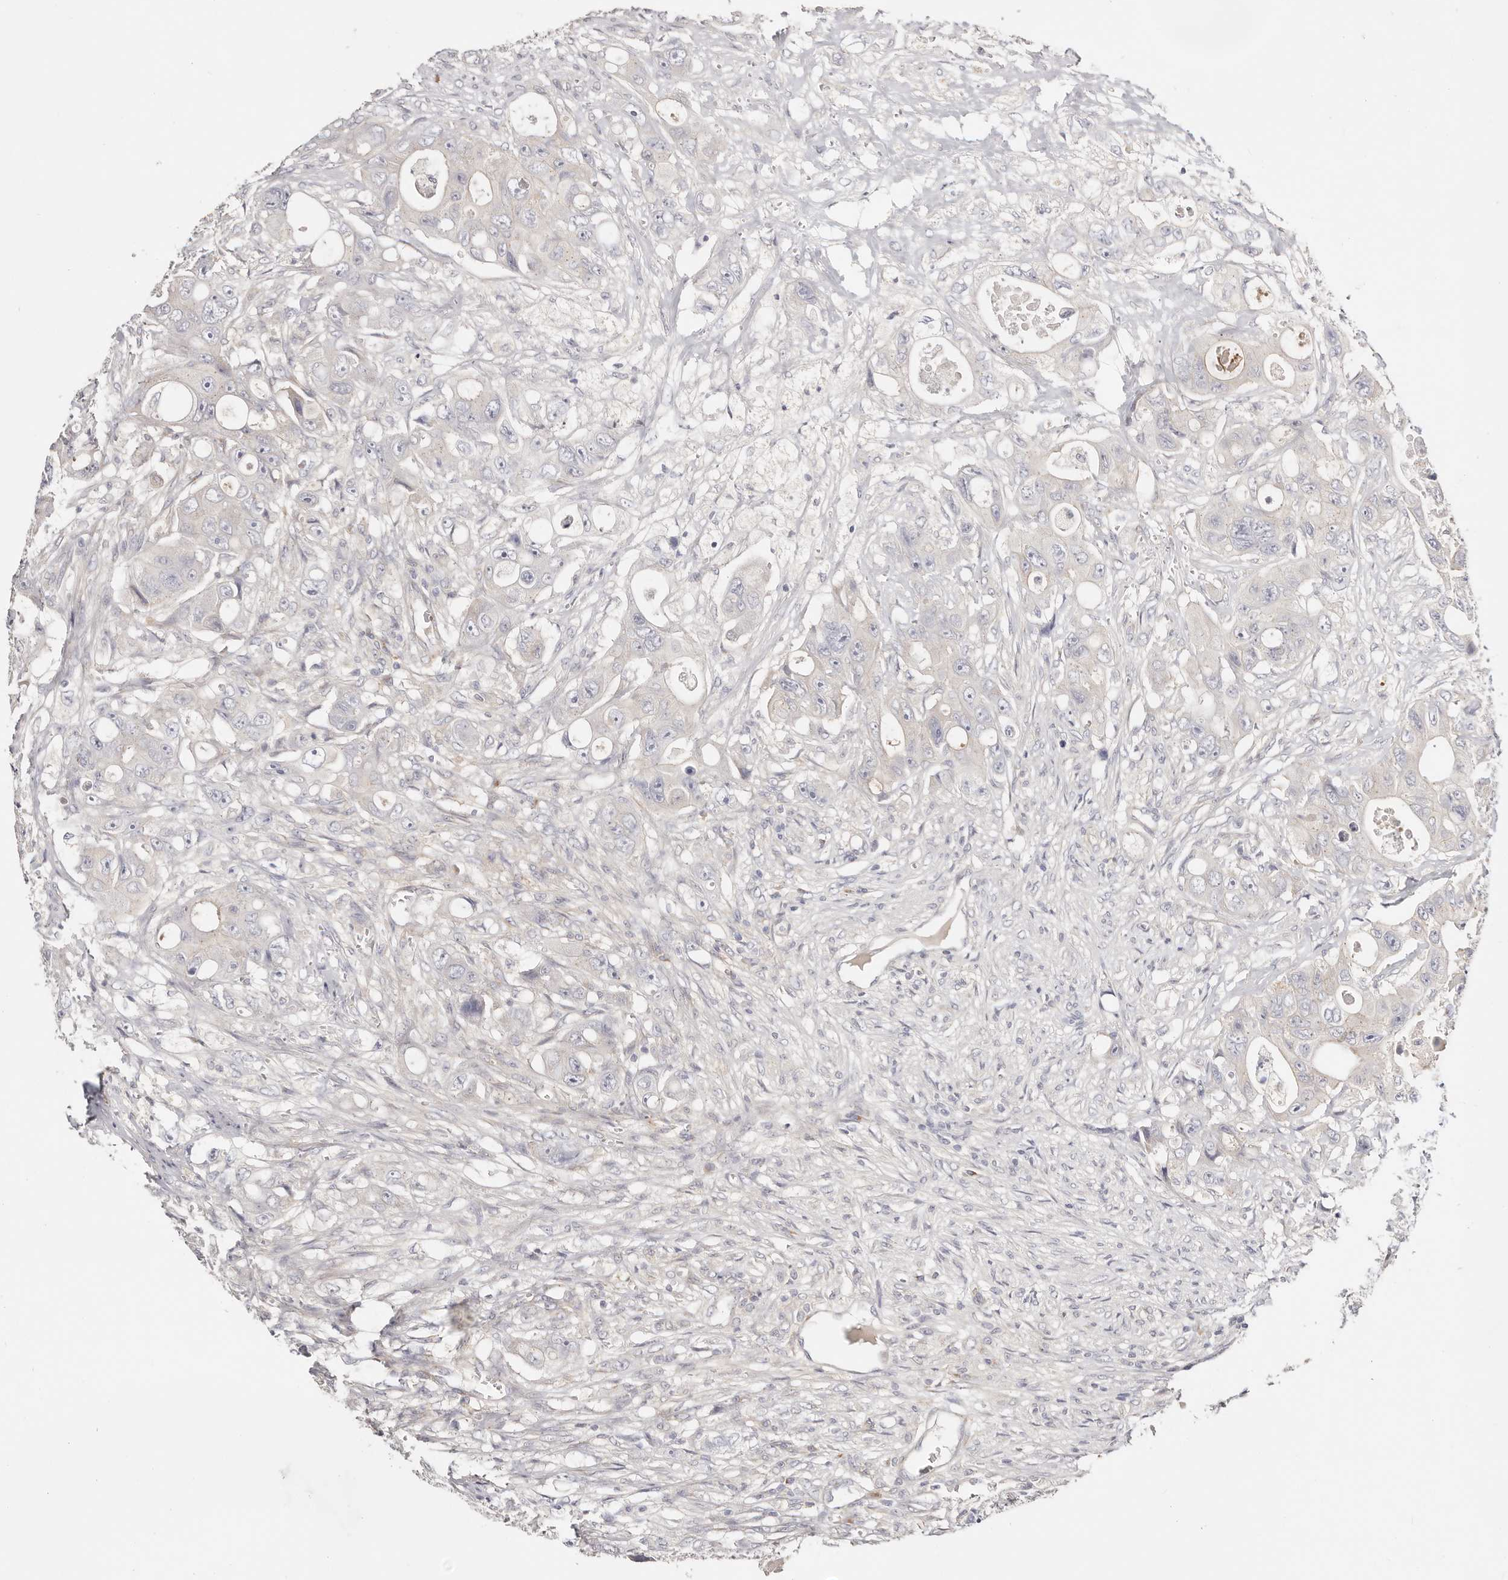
{"staining": {"intensity": "negative", "quantity": "none", "location": "none"}, "tissue": "colorectal cancer", "cell_type": "Tumor cells", "image_type": "cancer", "snomed": [{"axis": "morphology", "description": "Adenocarcinoma, NOS"}, {"axis": "topography", "description": "Colon"}], "caption": "Immunohistochemical staining of adenocarcinoma (colorectal) reveals no significant positivity in tumor cells.", "gene": "DNASE1", "patient": {"sex": "female", "age": 46}}